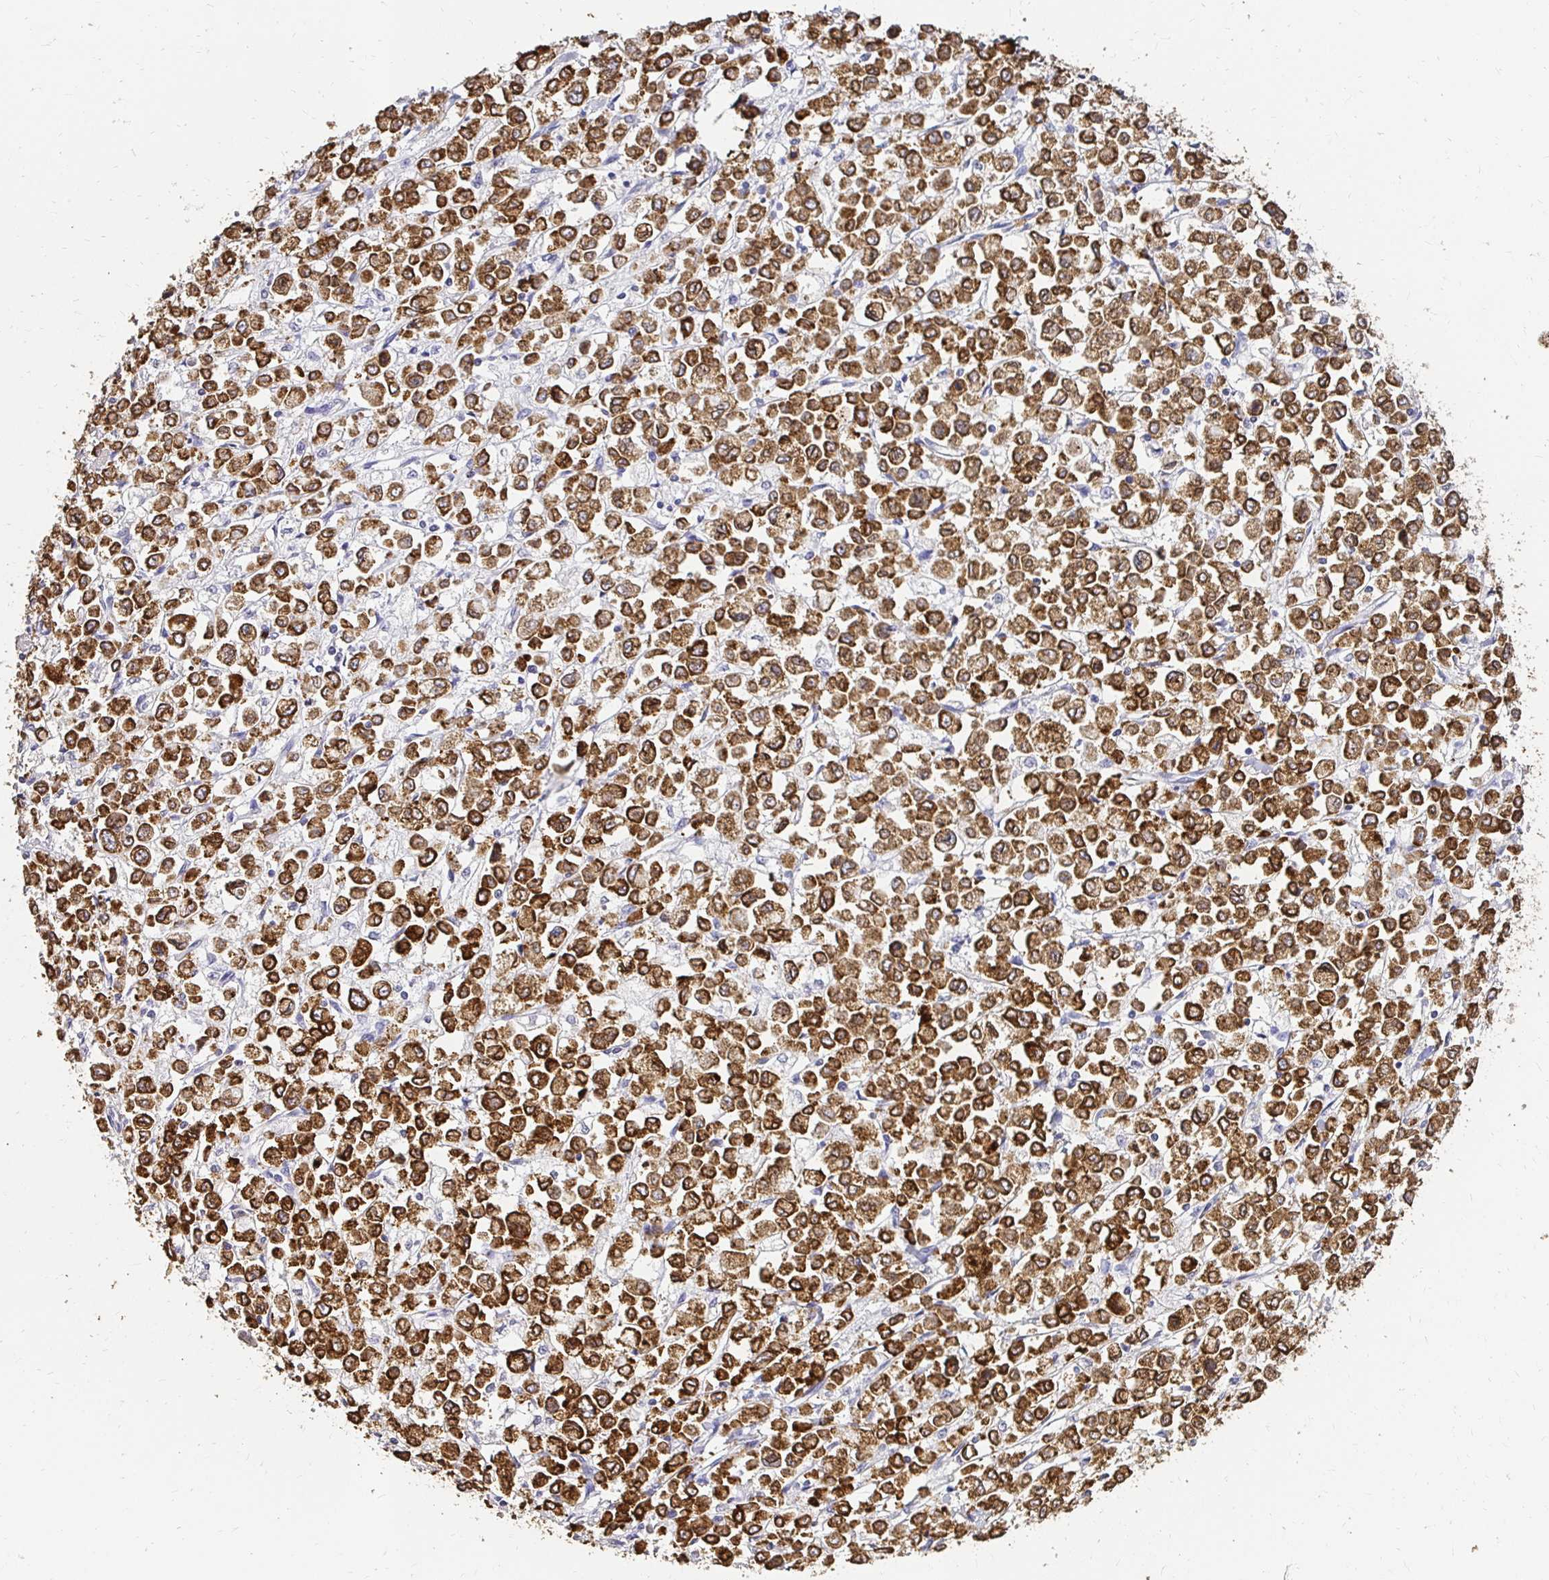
{"staining": {"intensity": "strong", "quantity": ">75%", "location": "cytoplasmic/membranous"}, "tissue": "stomach cancer", "cell_type": "Tumor cells", "image_type": "cancer", "snomed": [{"axis": "morphology", "description": "Adenocarcinoma, NOS"}, {"axis": "topography", "description": "Stomach, upper"}], "caption": "A high amount of strong cytoplasmic/membranous staining is appreciated in about >75% of tumor cells in stomach cancer (adenocarcinoma) tissue.", "gene": "UGT1A6", "patient": {"sex": "male", "age": 70}}